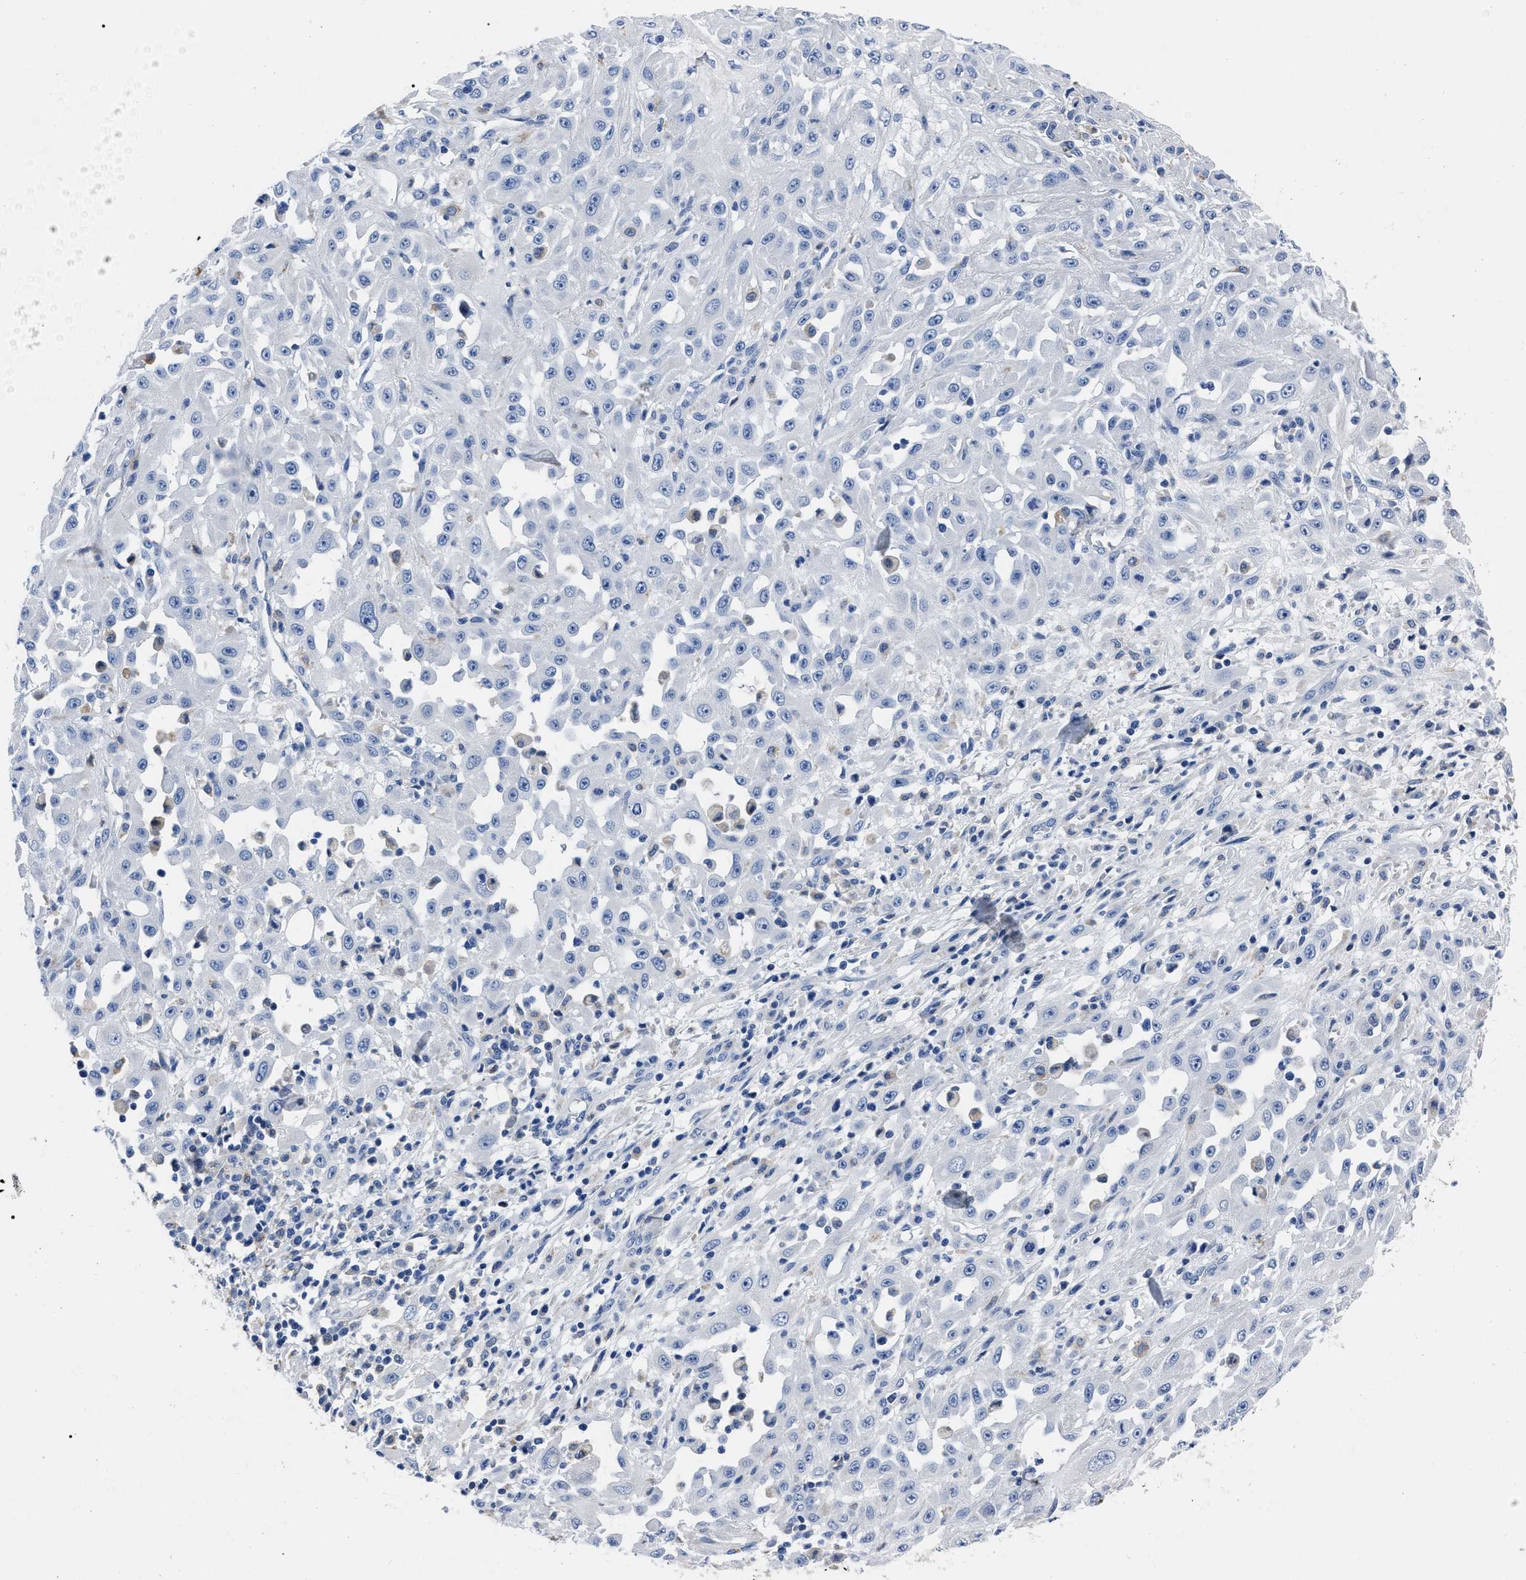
{"staining": {"intensity": "negative", "quantity": "none", "location": "none"}, "tissue": "skin cancer", "cell_type": "Tumor cells", "image_type": "cancer", "snomed": [{"axis": "morphology", "description": "Squamous cell carcinoma, NOS"}, {"axis": "morphology", "description": "Squamous cell carcinoma, metastatic, NOS"}, {"axis": "topography", "description": "Skin"}, {"axis": "topography", "description": "Lymph node"}], "caption": "Tumor cells show no significant staining in squamous cell carcinoma (skin).", "gene": "MOV10L1", "patient": {"sex": "male", "age": 75}}